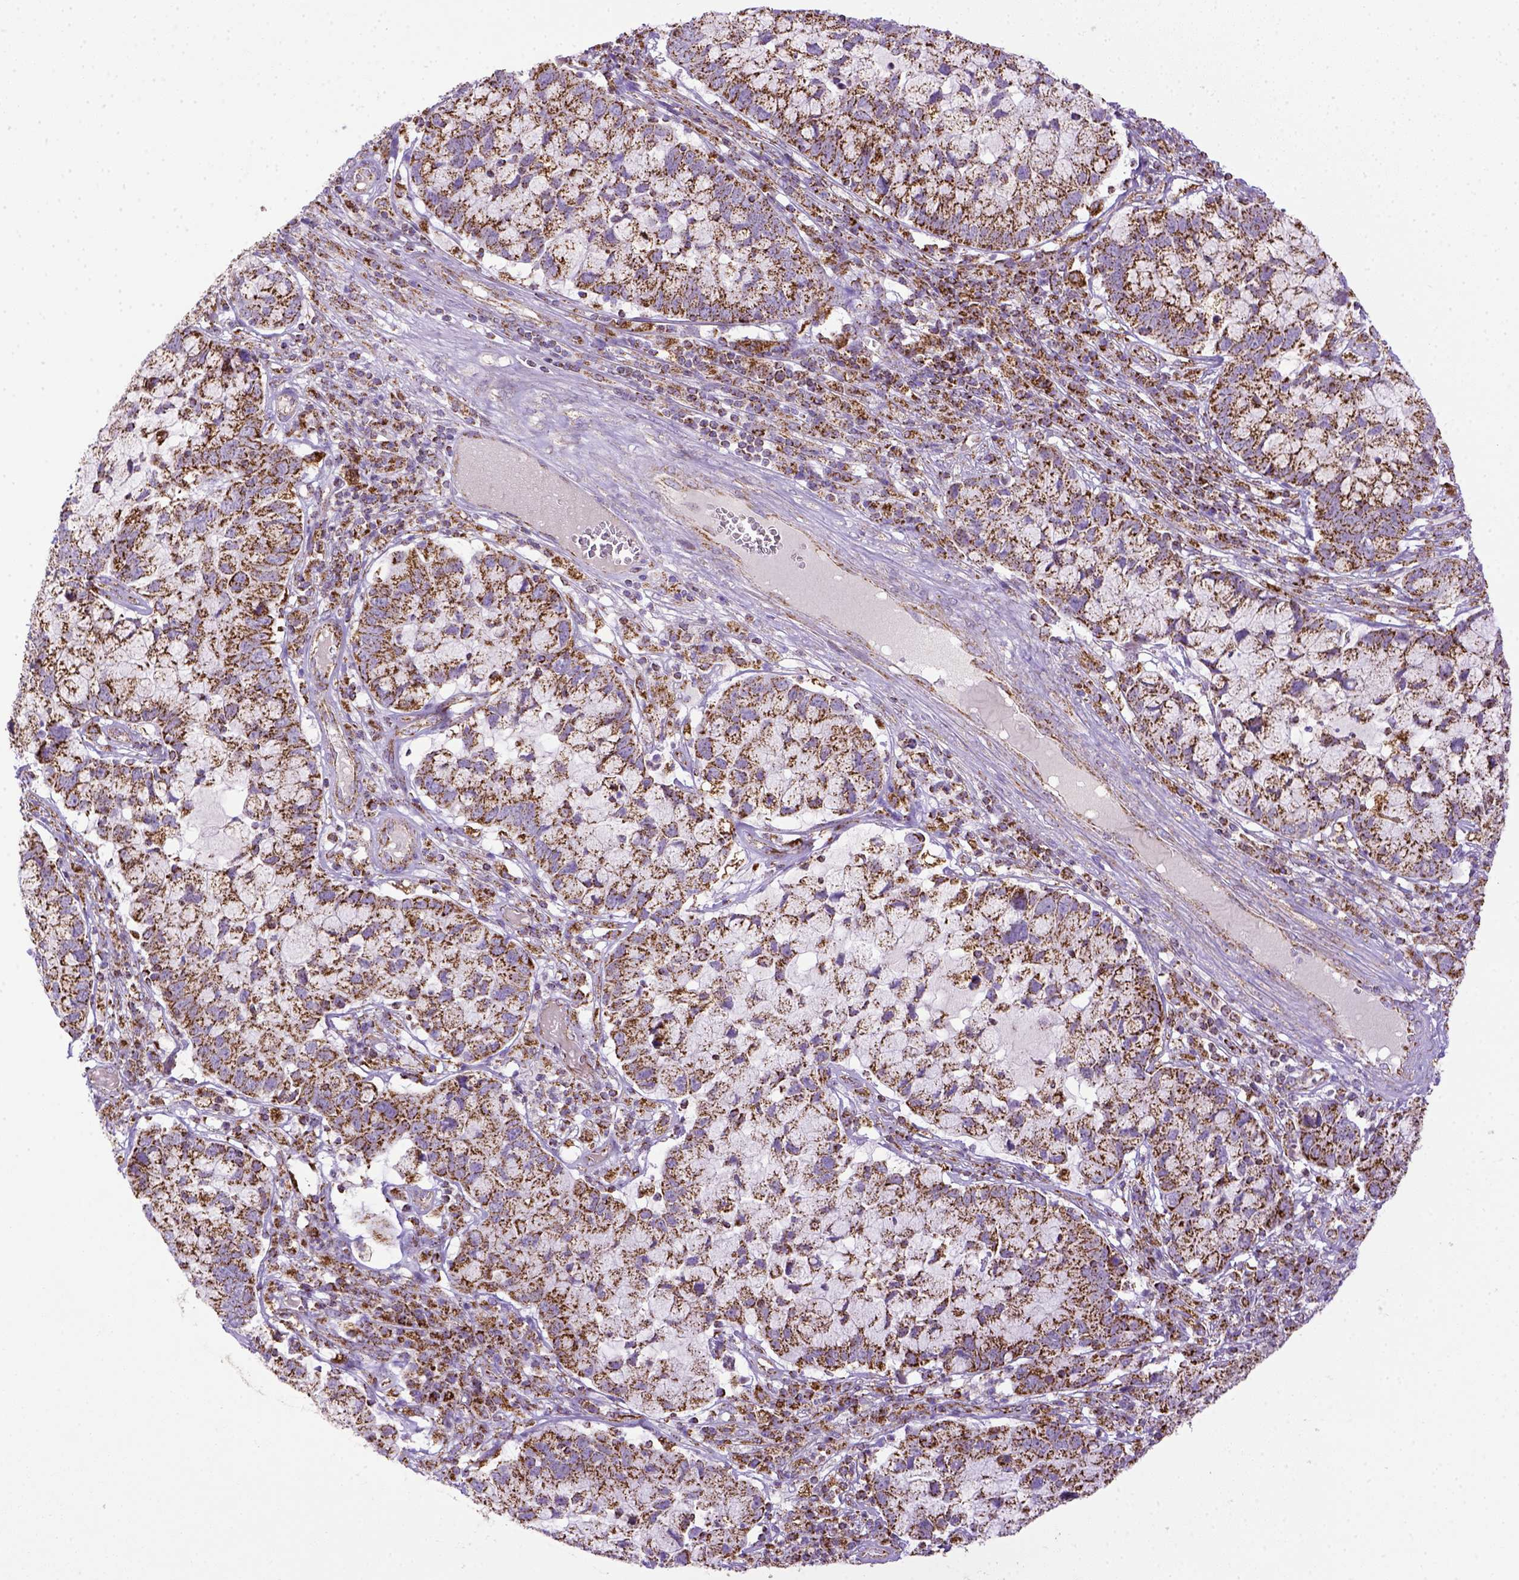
{"staining": {"intensity": "strong", "quantity": ">75%", "location": "cytoplasmic/membranous"}, "tissue": "cervical cancer", "cell_type": "Tumor cells", "image_type": "cancer", "snomed": [{"axis": "morphology", "description": "Adenocarcinoma, NOS"}, {"axis": "topography", "description": "Cervix"}], "caption": "Immunohistochemical staining of adenocarcinoma (cervical) displays strong cytoplasmic/membranous protein positivity in approximately >75% of tumor cells. (IHC, brightfield microscopy, high magnification).", "gene": "MT-CO1", "patient": {"sex": "female", "age": 40}}